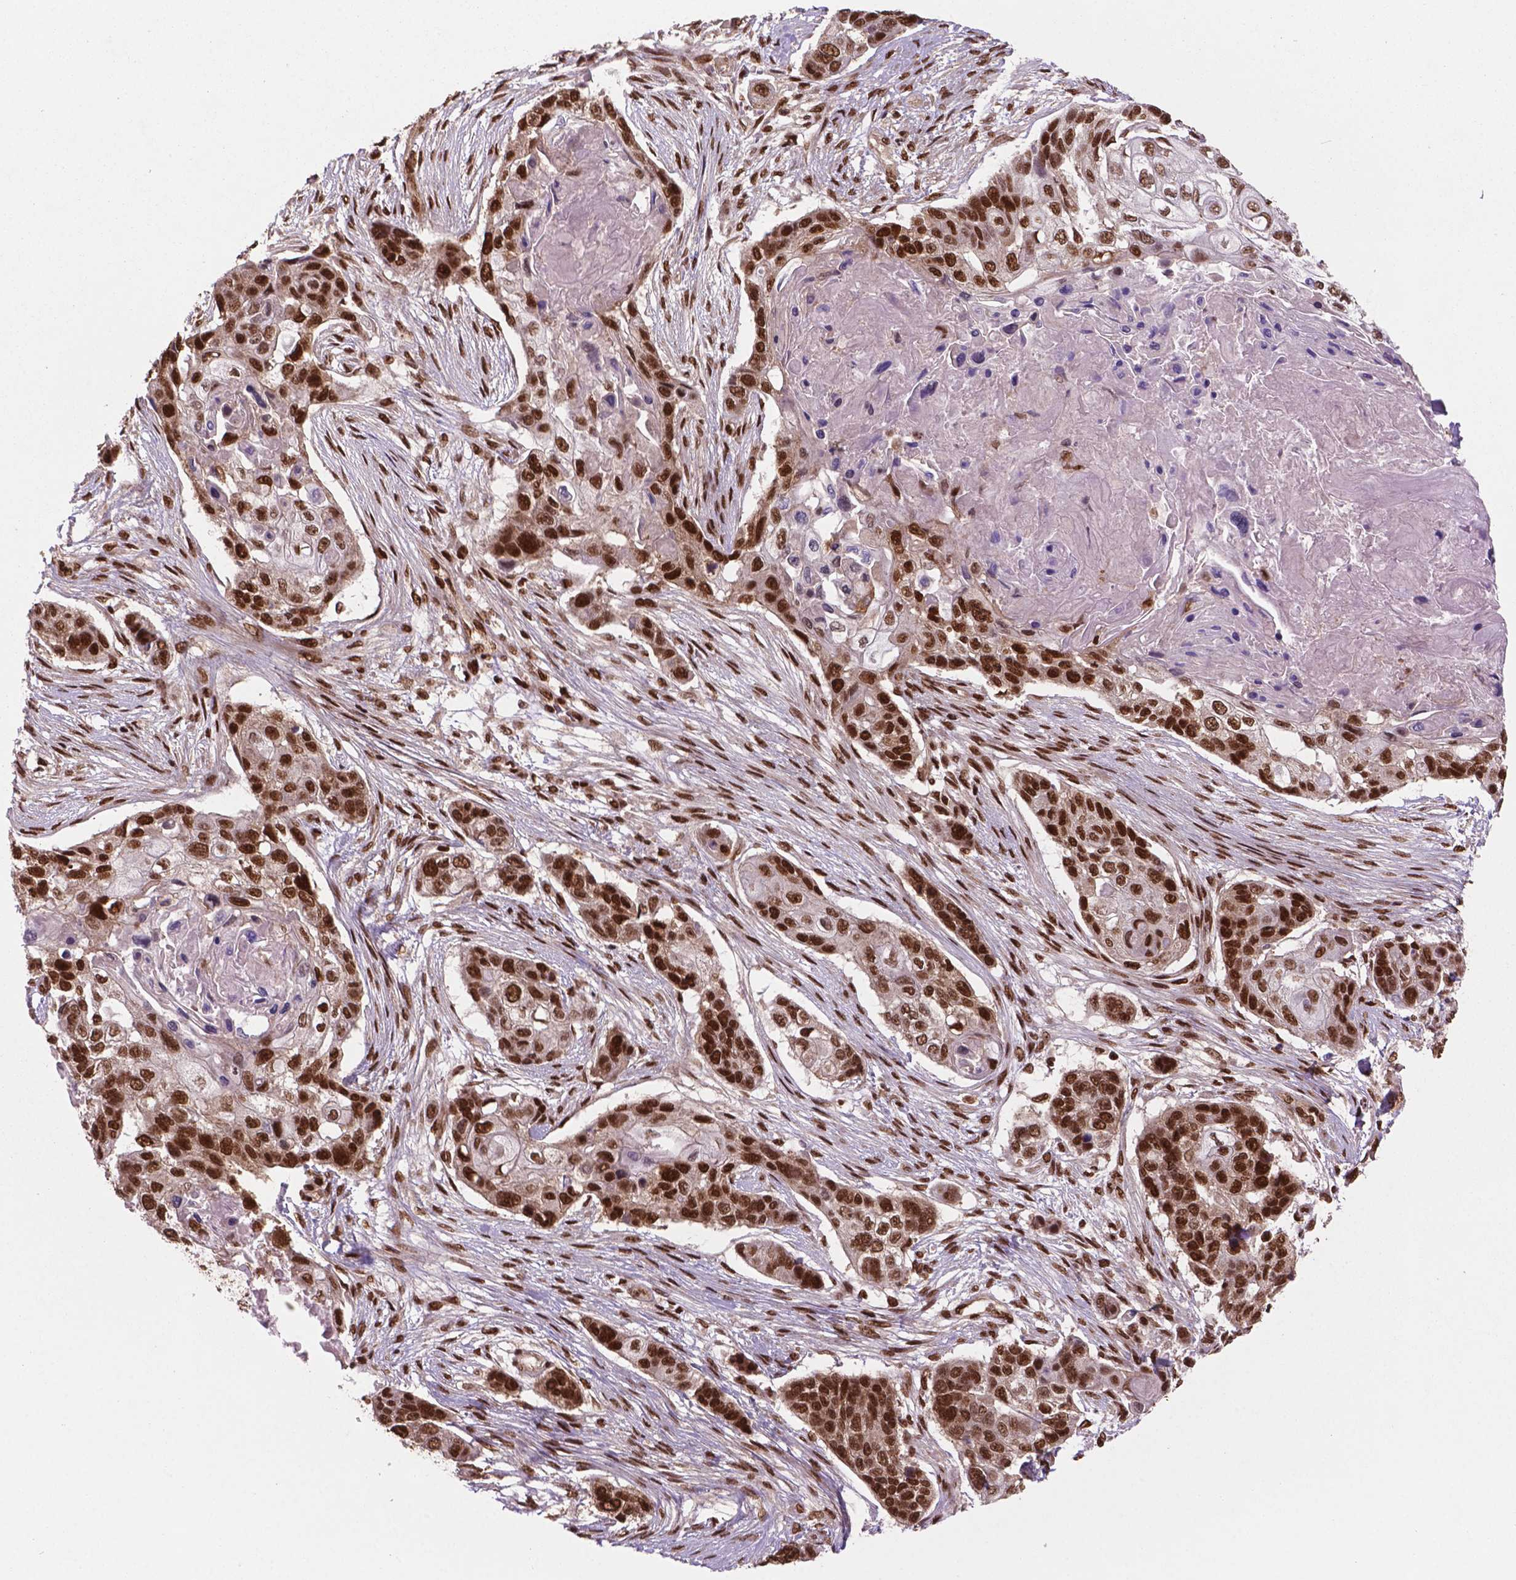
{"staining": {"intensity": "strong", "quantity": ">75%", "location": "nuclear"}, "tissue": "lung cancer", "cell_type": "Tumor cells", "image_type": "cancer", "snomed": [{"axis": "morphology", "description": "Squamous cell carcinoma, NOS"}, {"axis": "topography", "description": "Lung"}], "caption": "Protein analysis of squamous cell carcinoma (lung) tissue demonstrates strong nuclear expression in approximately >75% of tumor cells.", "gene": "SIRT6", "patient": {"sex": "male", "age": 69}}